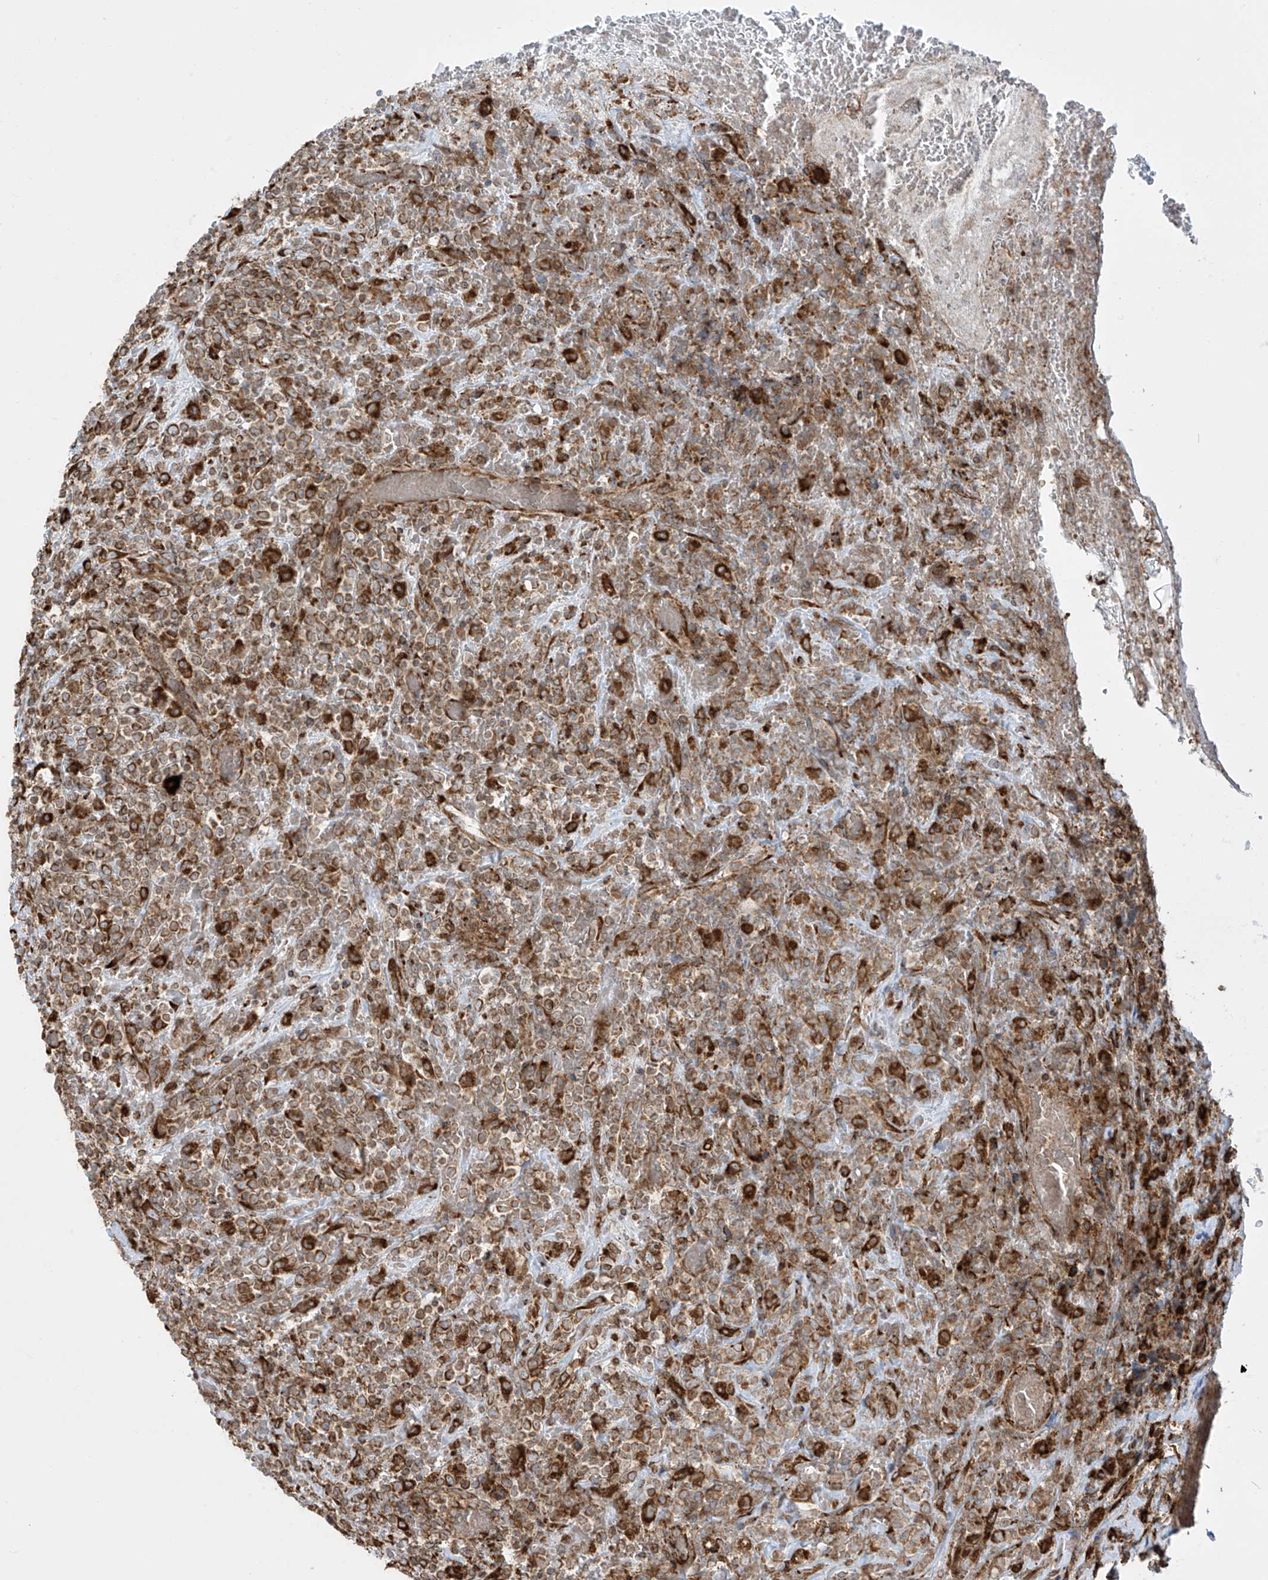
{"staining": {"intensity": "moderate", "quantity": ">75%", "location": "cytoplasmic/membranous"}, "tissue": "lymphoma", "cell_type": "Tumor cells", "image_type": "cancer", "snomed": [{"axis": "morphology", "description": "Malignant lymphoma, non-Hodgkin's type, High grade"}, {"axis": "topography", "description": "Colon"}], "caption": "IHC histopathology image of neoplastic tissue: human lymphoma stained using IHC exhibits medium levels of moderate protein expression localized specifically in the cytoplasmic/membranous of tumor cells, appearing as a cytoplasmic/membranous brown color.", "gene": "MX1", "patient": {"sex": "female", "age": 53}}